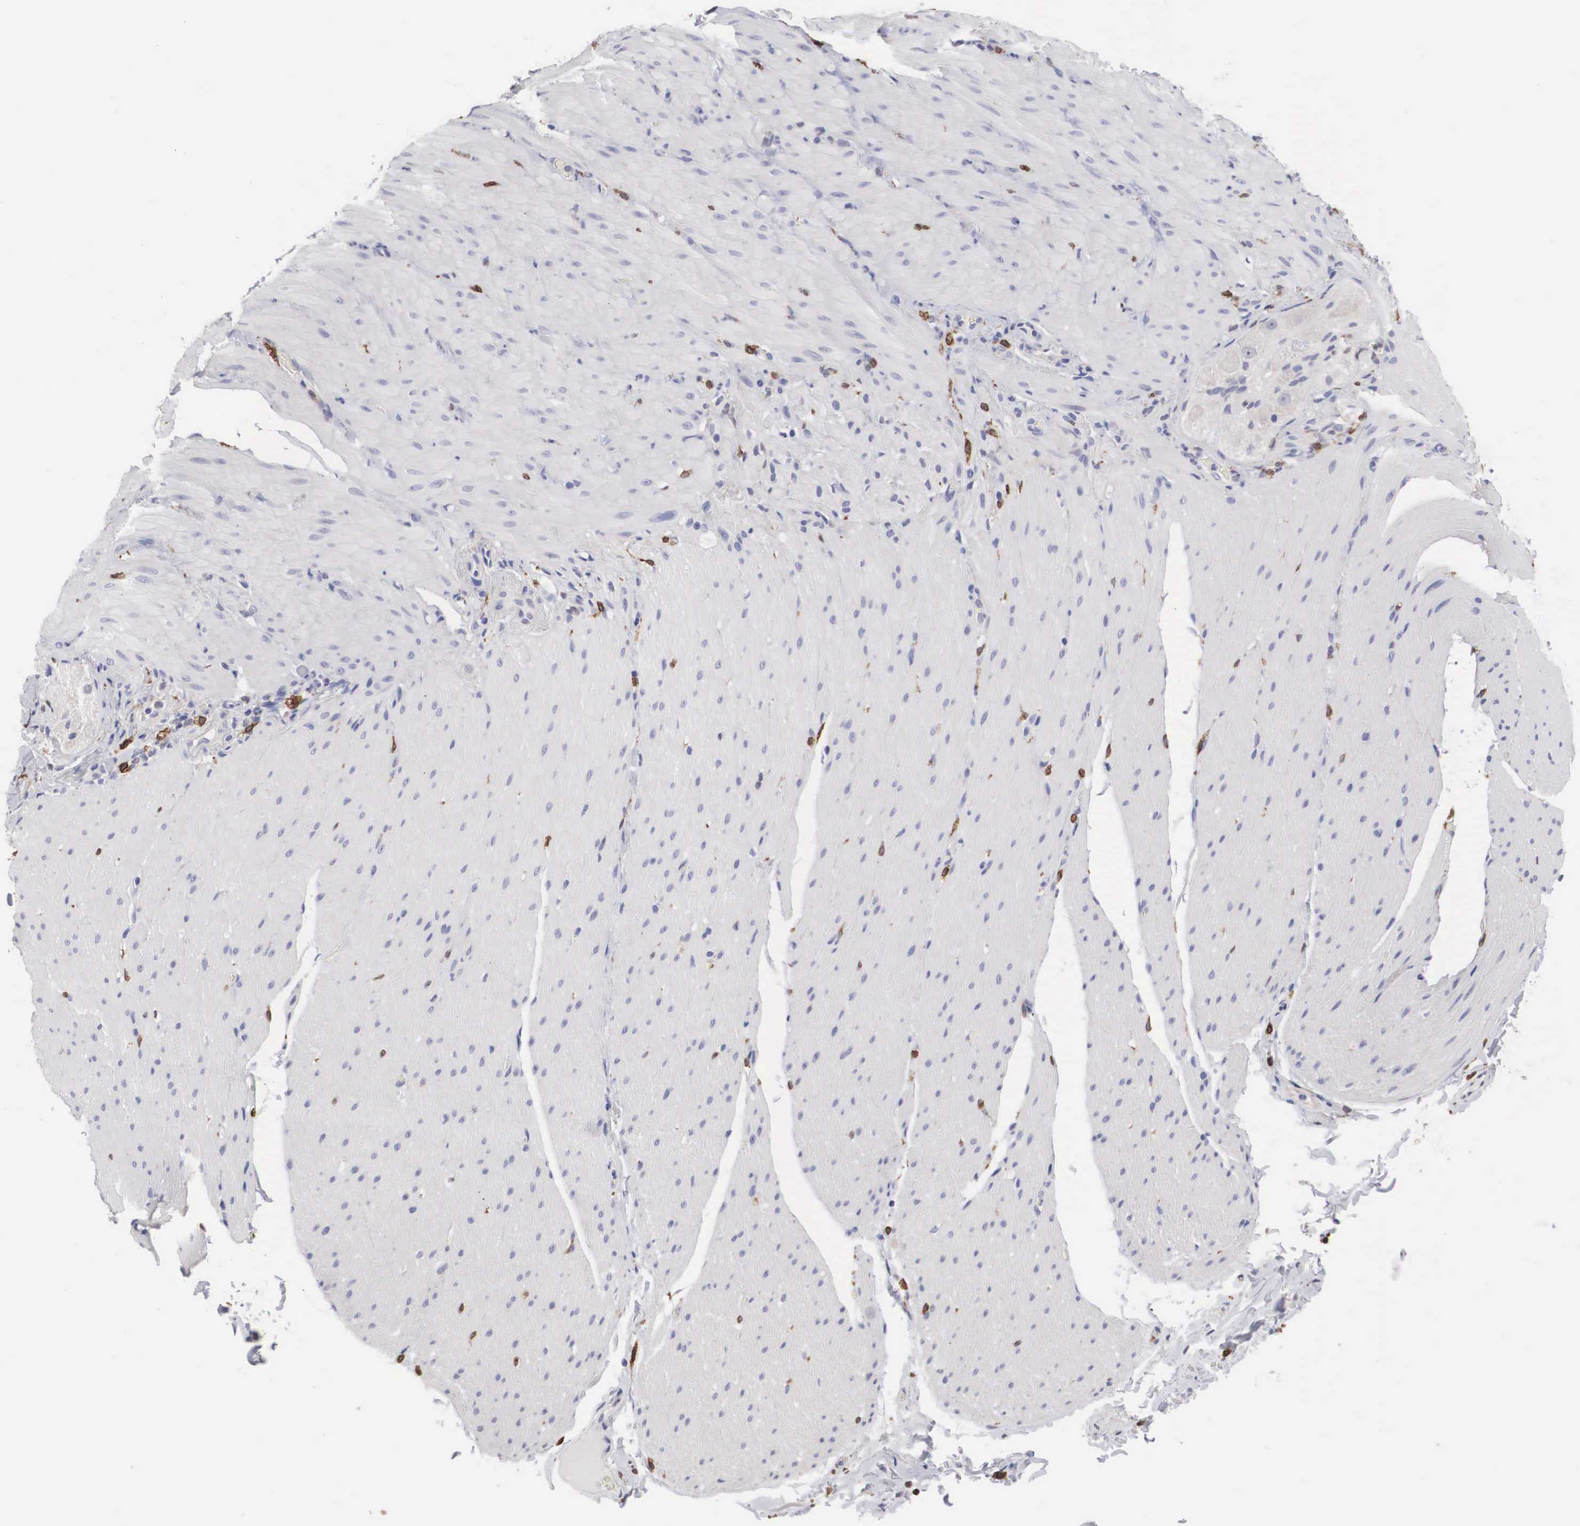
{"staining": {"intensity": "negative", "quantity": "none", "location": "none"}, "tissue": "smooth muscle", "cell_type": "Smooth muscle cells", "image_type": "normal", "snomed": [{"axis": "morphology", "description": "Normal tissue, NOS"}, {"axis": "topography", "description": "Duodenum"}], "caption": "Smooth muscle stained for a protein using immunohistochemistry shows no staining smooth muscle cells.", "gene": "HMOX1", "patient": {"sex": "male", "age": 63}}